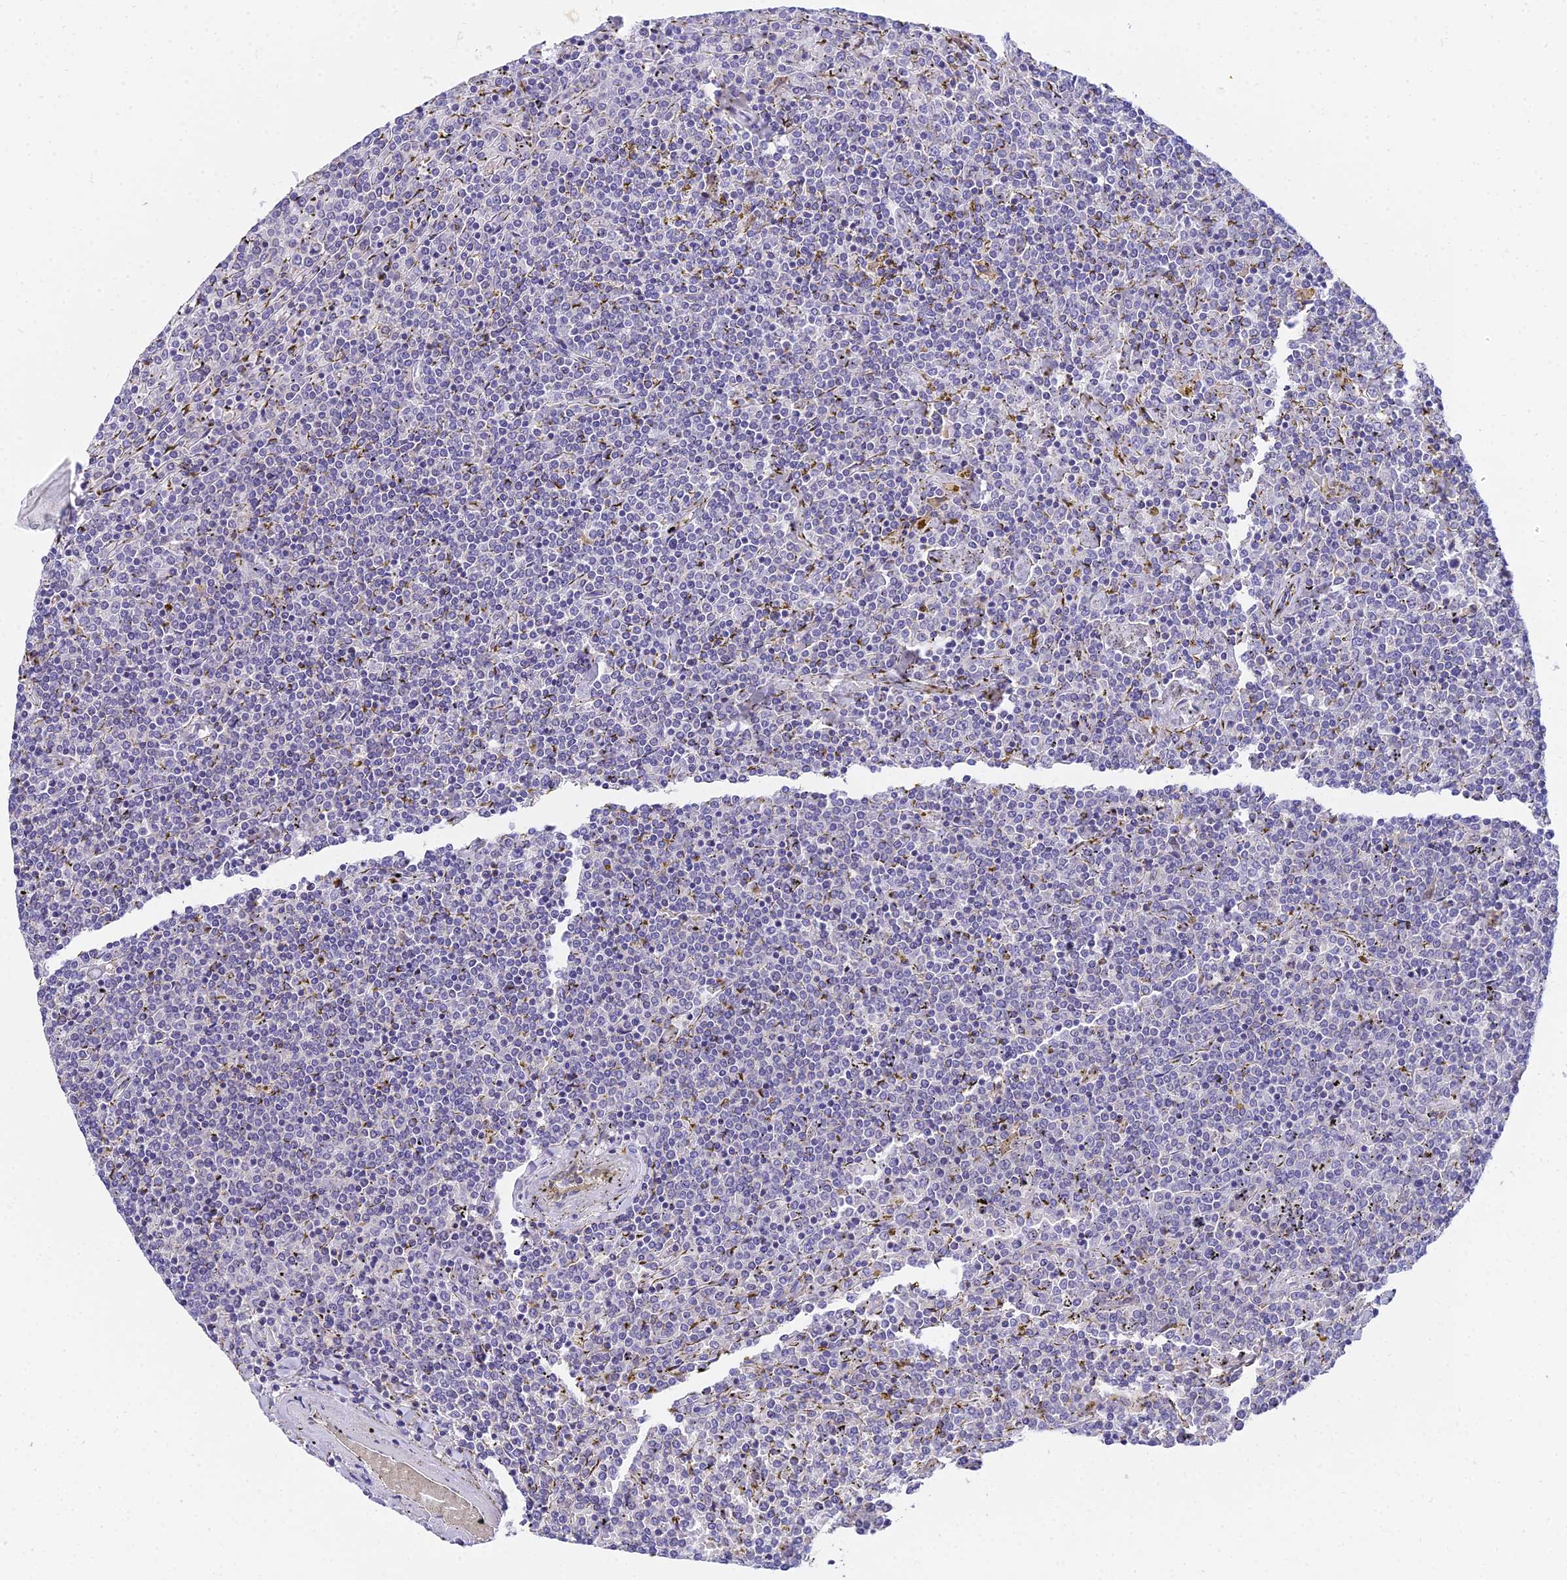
{"staining": {"intensity": "negative", "quantity": "none", "location": "none"}, "tissue": "lymphoma", "cell_type": "Tumor cells", "image_type": "cancer", "snomed": [{"axis": "morphology", "description": "Malignant lymphoma, non-Hodgkin's type, Low grade"}, {"axis": "topography", "description": "Spleen"}], "caption": "Immunohistochemistry image of low-grade malignant lymphoma, non-Hodgkin's type stained for a protein (brown), which exhibits no staining in tumor cells.", "gene": "ARL8B", "patient": {"sex": "female", "age": 19}}